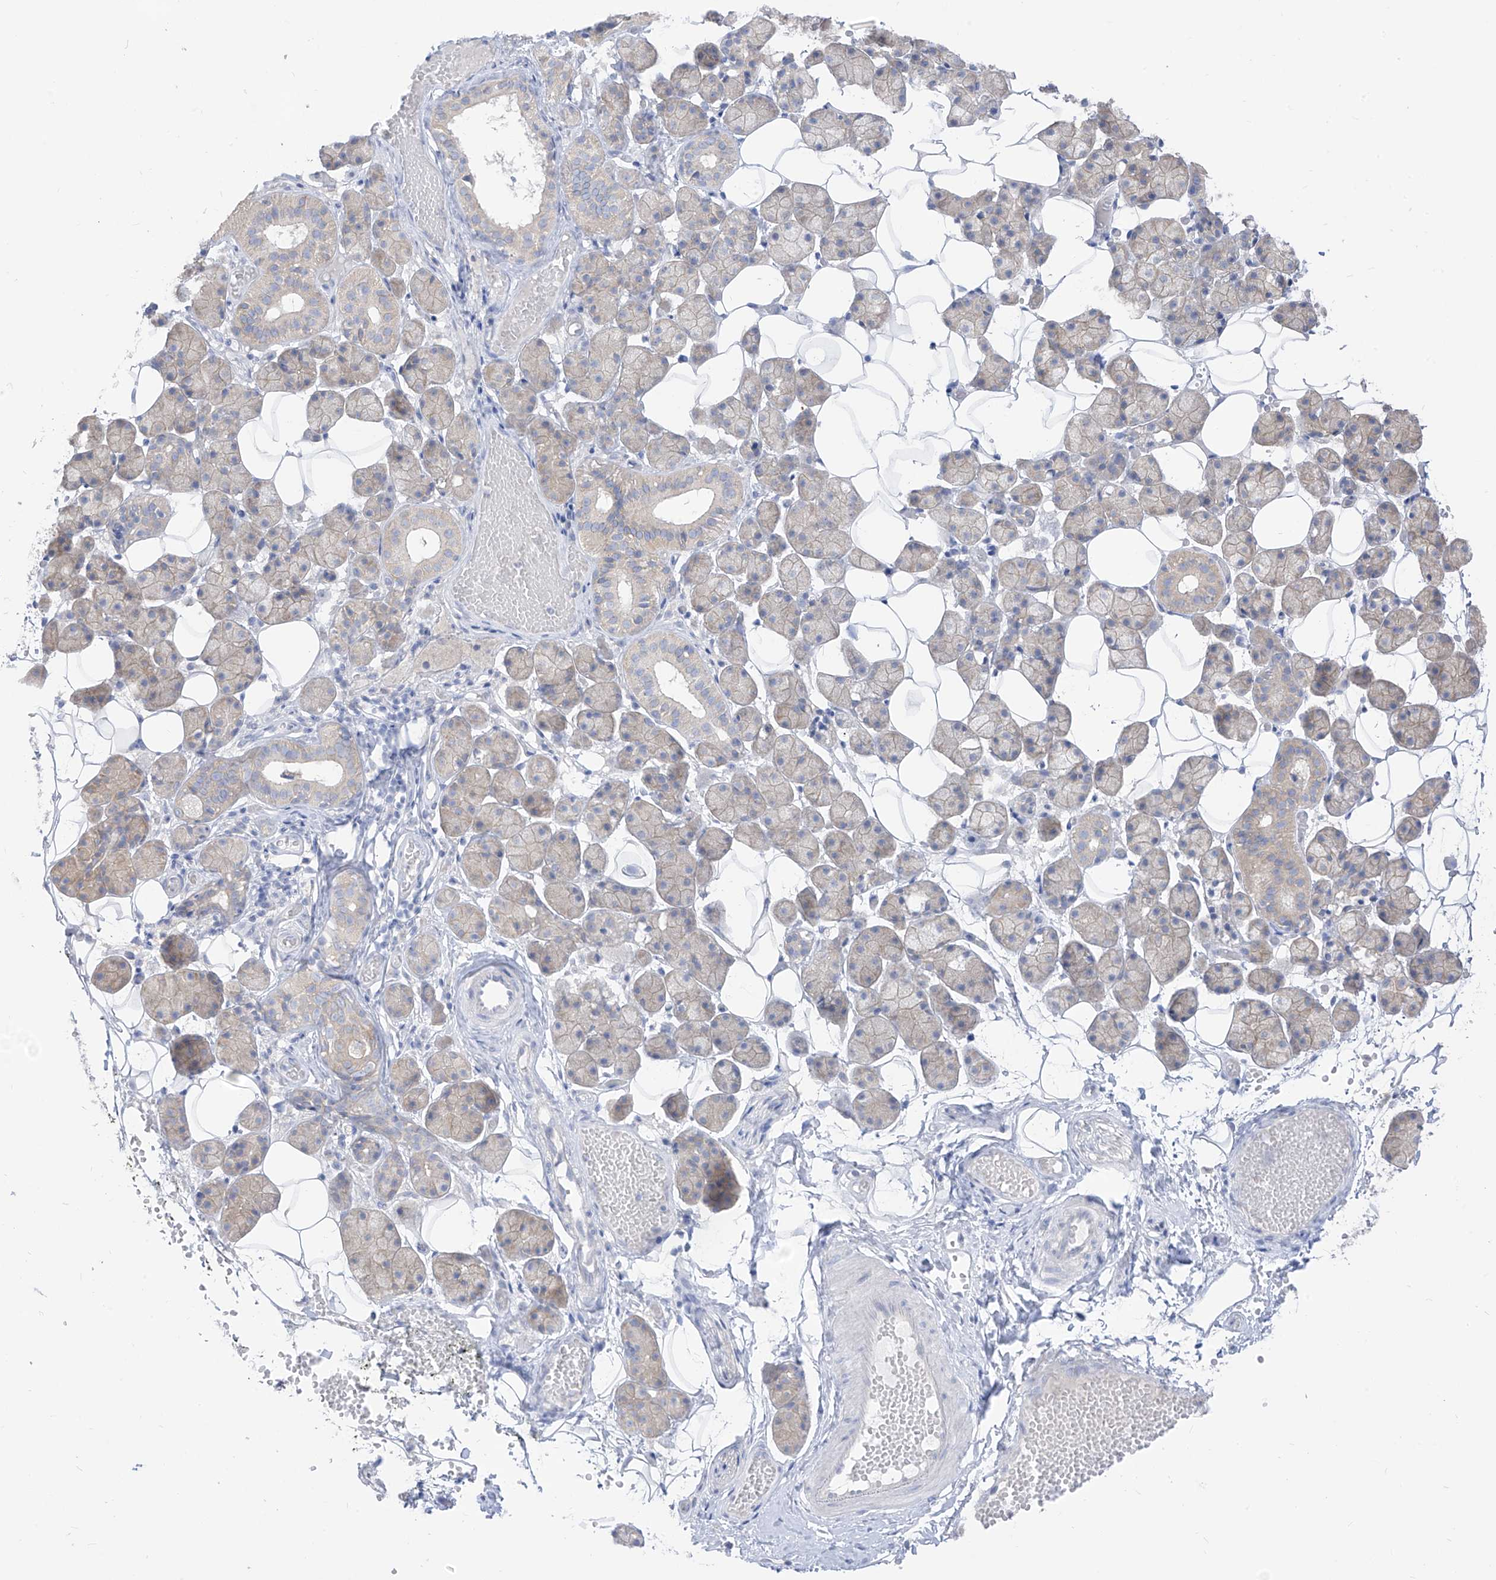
{"staining": {"intensity": "negative", "quantity": "none", "location": "none"}, "tissue": "salivary gland", "cell_type": "Glandular cells", "image_type": "normal", "snomed": [{"axis": "morphology", "description": "Normal tissue, NOS"}, {"axis": "topography", "description": "Salivary gland"}], "caption": "Salivary gland was stained to show a protein in brown. There is no significant positivity in glandular cells.", "gene": "ARHGEF40", "patient": {"sex": "female", "age": 33}}